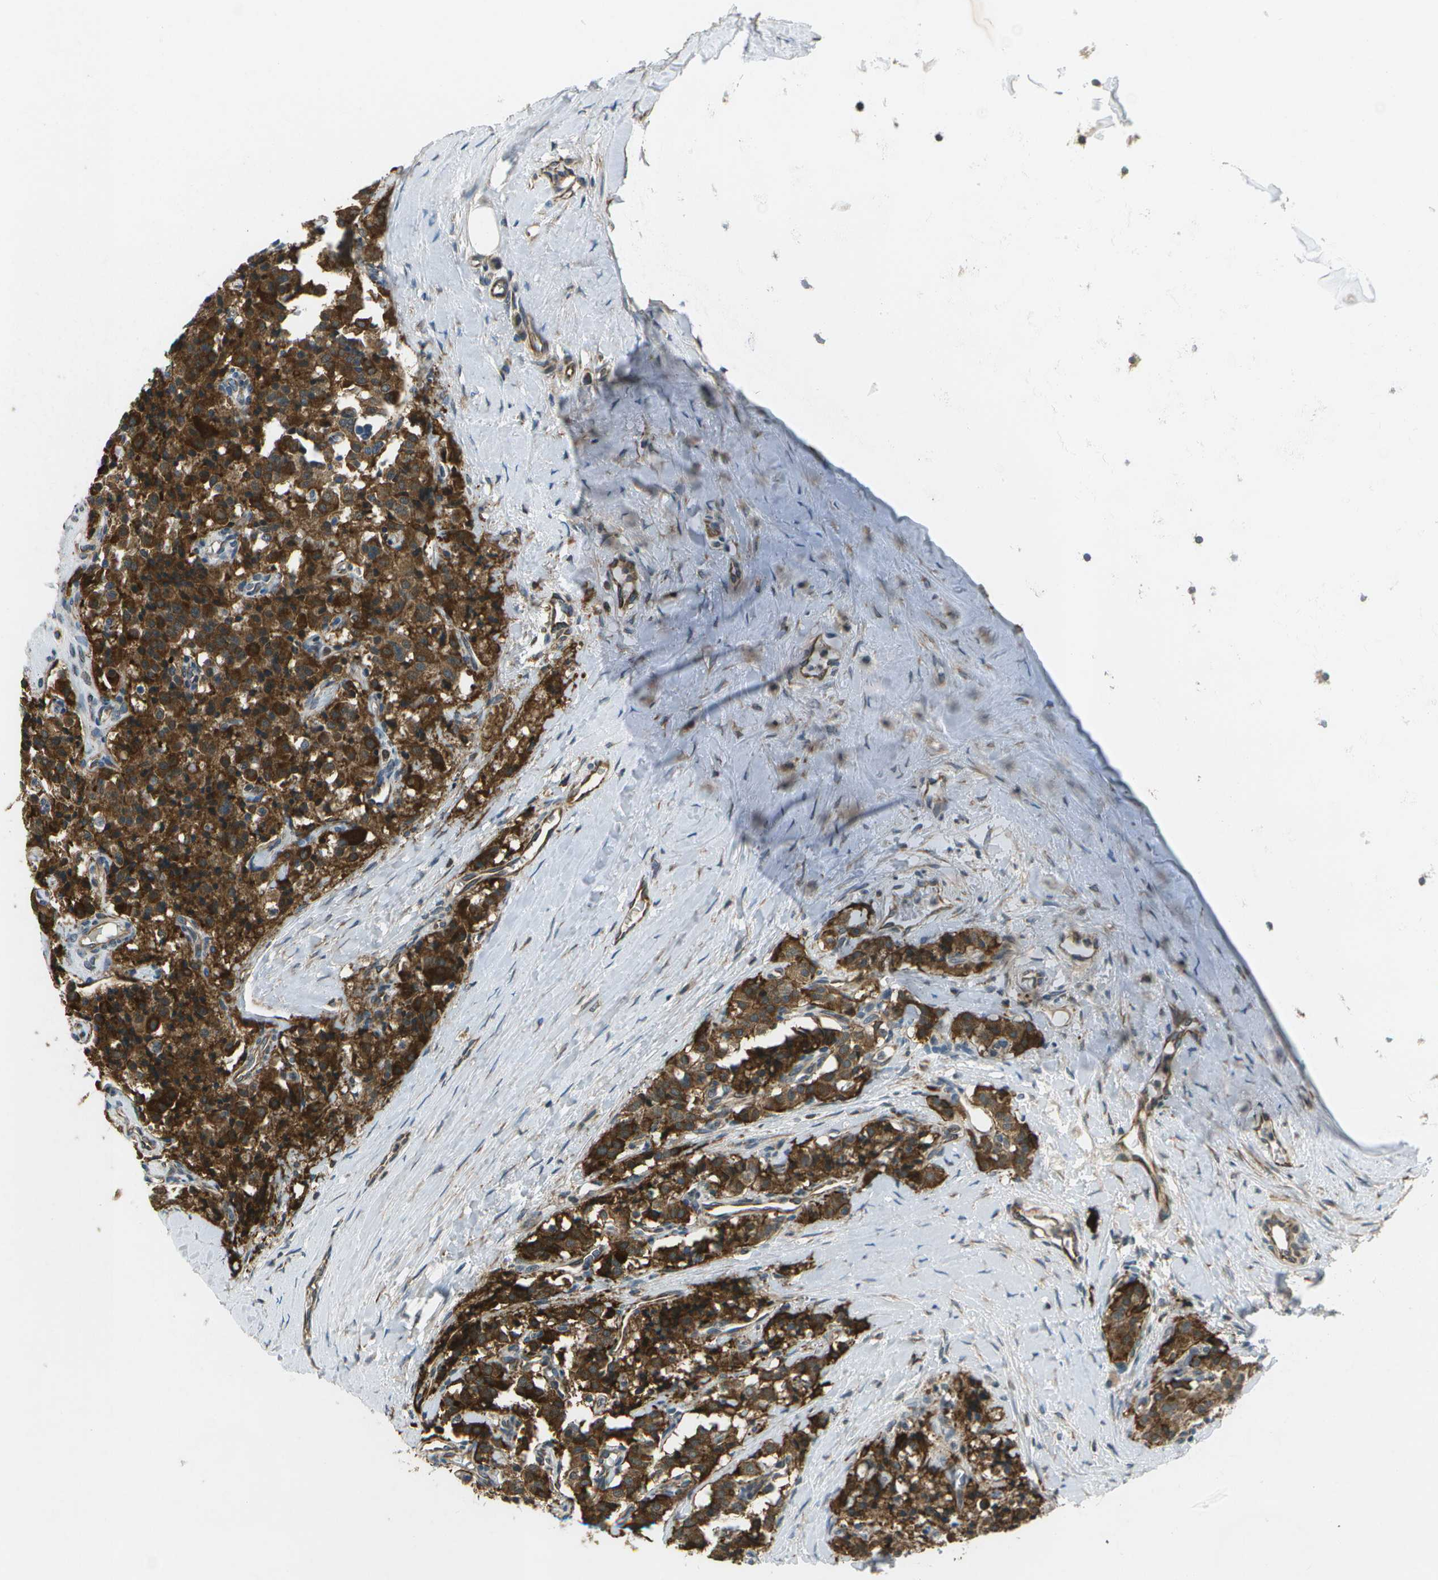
{"staining": {"intensity": "strong", "quantity": ">75%", "location": "cytoplasmic/membranous"}, "tissue": "carcinoid", "cell_type": "Tumor cells", "image_type": "cancer", "snomed": [{"axis": "morphology", "description": "Carcinoid, malignant, NOS"}, {"axis": "topography", "description": "Lung"}], "caption": "A photomicrograph of human carcinoid stained for a protein shows strong cytoplasmic/membranous brown staining in tumor cells. The protein of interest is stained brown, and the nuclei are stained in blue (DAB IHC with brightfield microscopy, high magnification).", "gene": "EIF2AK1", "patient": {"sex": "male", "age": 30}}